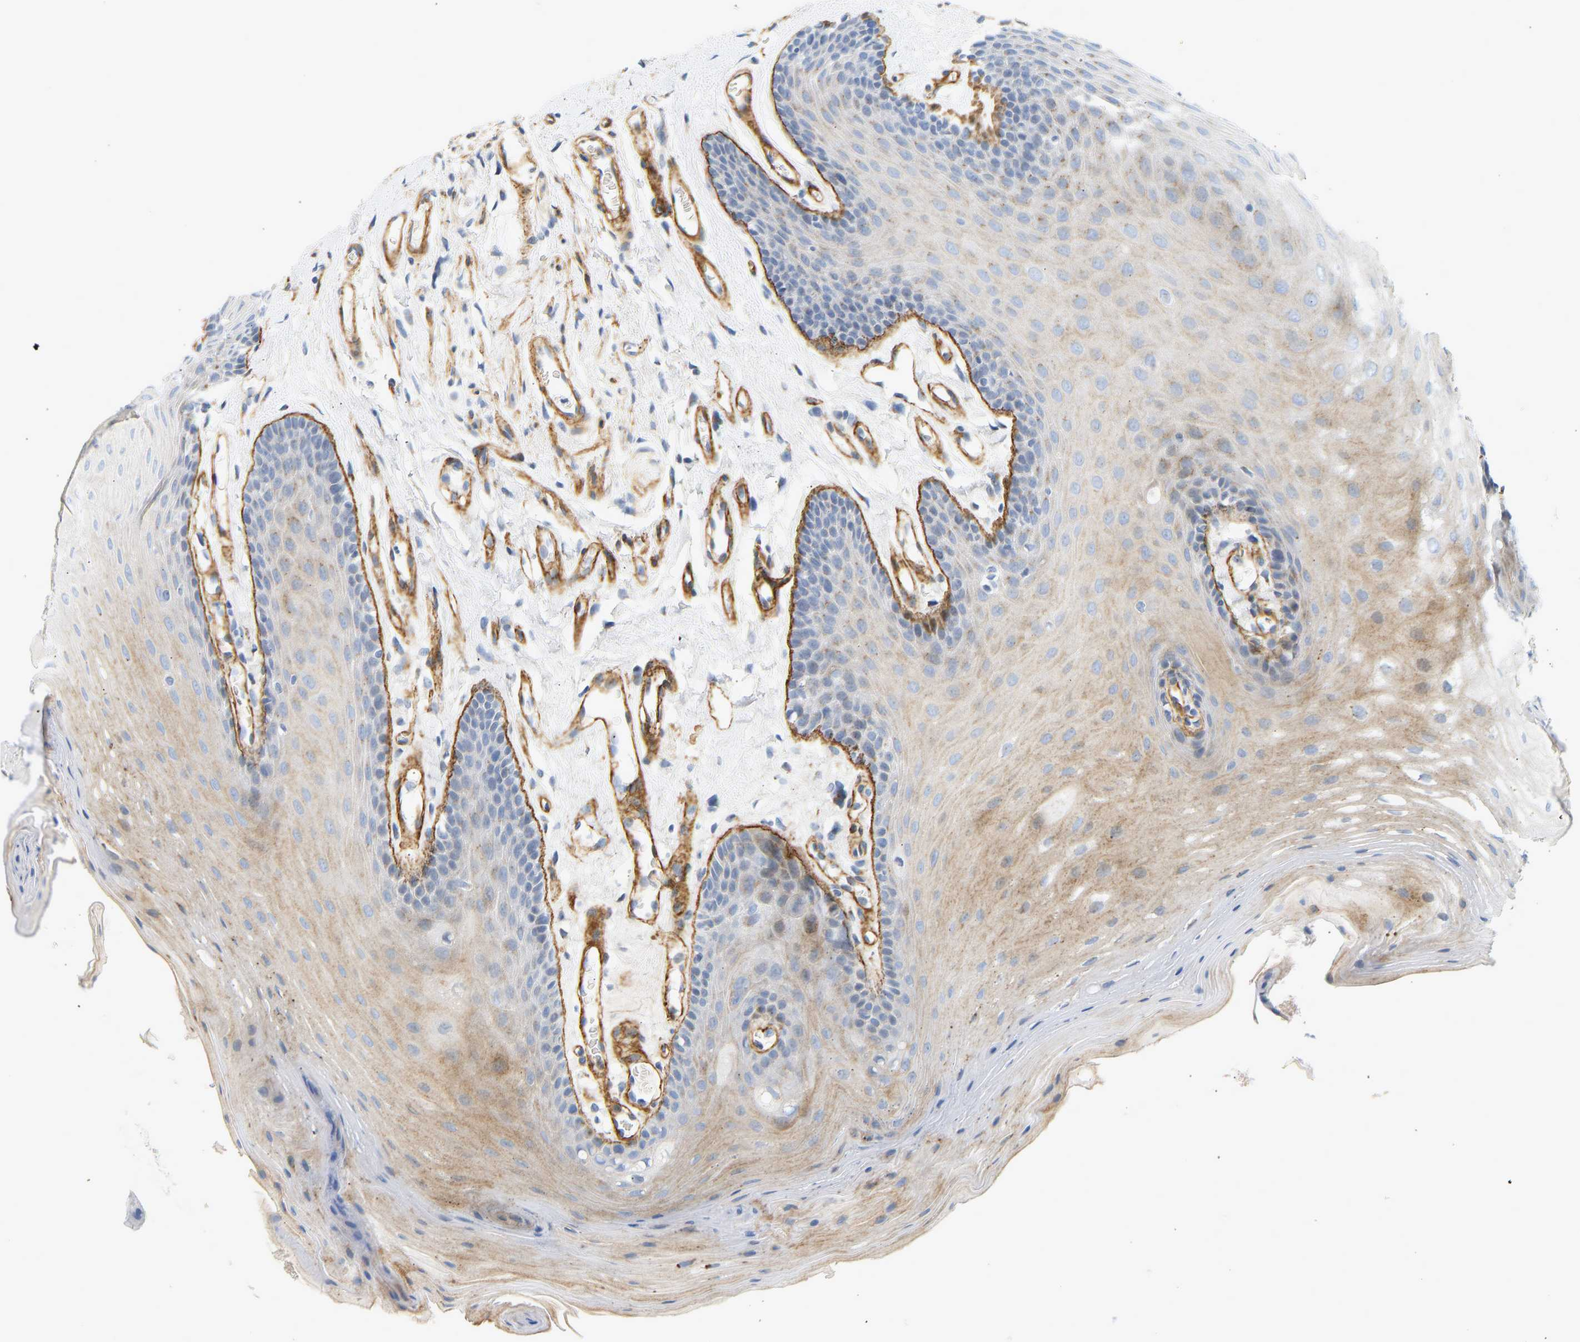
{"staining": {"intensity": "moderate", "quantity": "25%-75%", "location": "cytoplasmic/membranous"}, "tissue": "oral mucosa", "cell_type": "Squamous epithelial cells", "image_type": "normal", "snomed": [{"axis": "morphology", "description": "Normal tissue, NOS"}, {"axis": "morphology", "description": "Squamous cell carcinoma, NOS"}, {"axis": "topography", "description": "Oral tissue"}, {"axis": "topography", "description": "Head-Neck"}], "caption": "The micrograph displays immunohistochemical staining of benign oral mucosa. There is moderate cytoplasmic/membranous staining is seen in about 25%-75% of squamous epithelial cells.", "gene": "SLC30A7", "patient": {"sex": "male", "age": 71}}